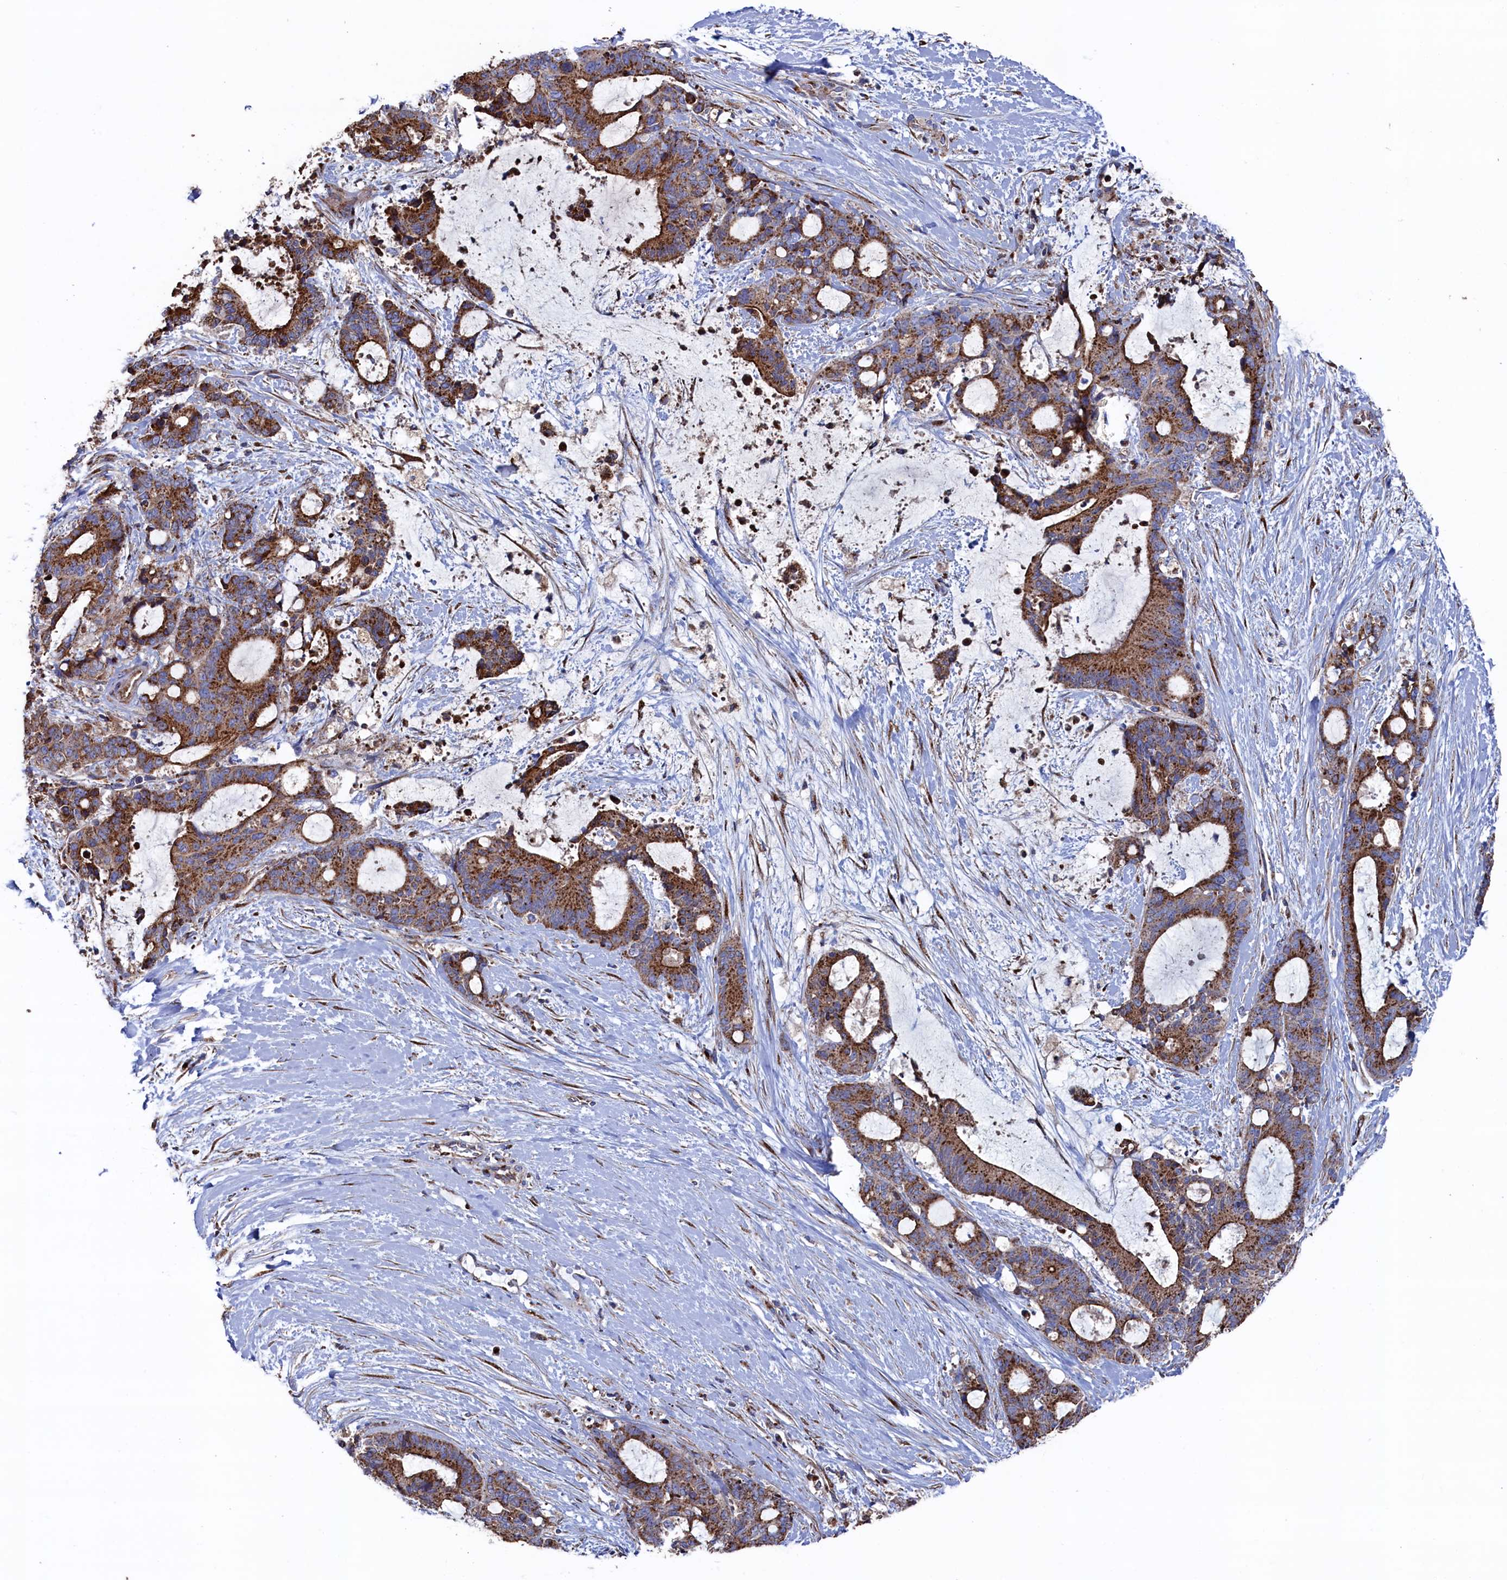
{"staining": {"intensity": "strong", "quantity": ">75%", "location": "cytoplasmic/membranous"}, "tissue": "liver cancer", "cell_type": "Tumor cells", "image_type": "cancer", "snomed": [{"axis": "morphology", "description": "Normal tissue, NOS"}, {"axis": "morphology", "description": "Cholangiocarcinoma"}, {"axis": "topography", "description": "Liver"}, {"axis": "topography", "description": "Peripheral nerve tissue"}], "caption": "Immunohistochemical staining of human liver cancer displays high levels of strong cytoplasmic/membranous protein expression in approximately >75% of tumor cells.", "gene": "PRRC1", "patient": {"sex": "female", "age": 73}}